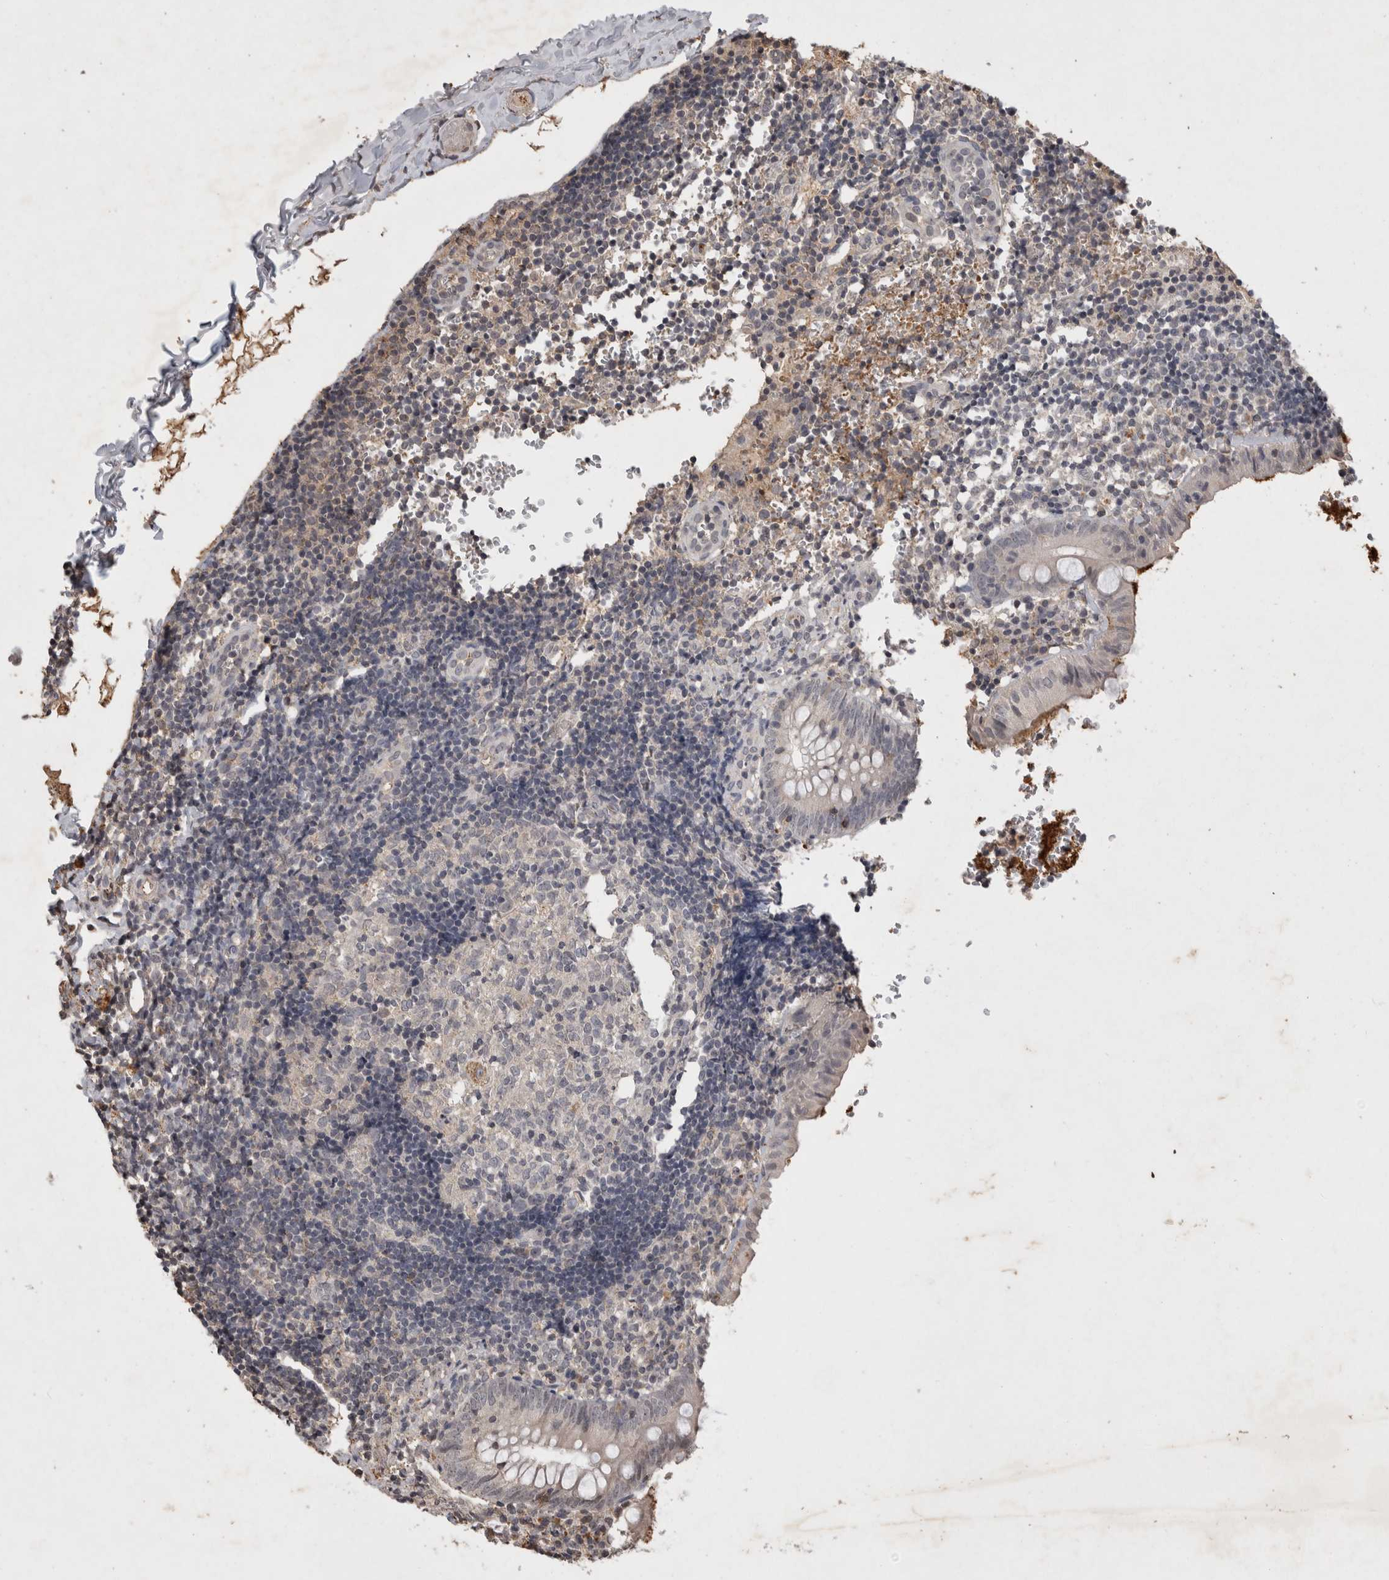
{"staining": {"intensity": "negative", "quantity": "none", "location": "none"}, "tissue": "appendix", "cell_type": "Glandular cells", "image_type": "normal", "snomed": [{"axis": "morphology", "description": "Normal tissue, NOS"}, {"axis": "topography", "description": "Appendix"}], "caption": "An image of human appendix is negative for staining in glandular cells. (DAB IHC, high magnification).", "gene": "HRK", "patient": {"sex": "male", "age": 8}}